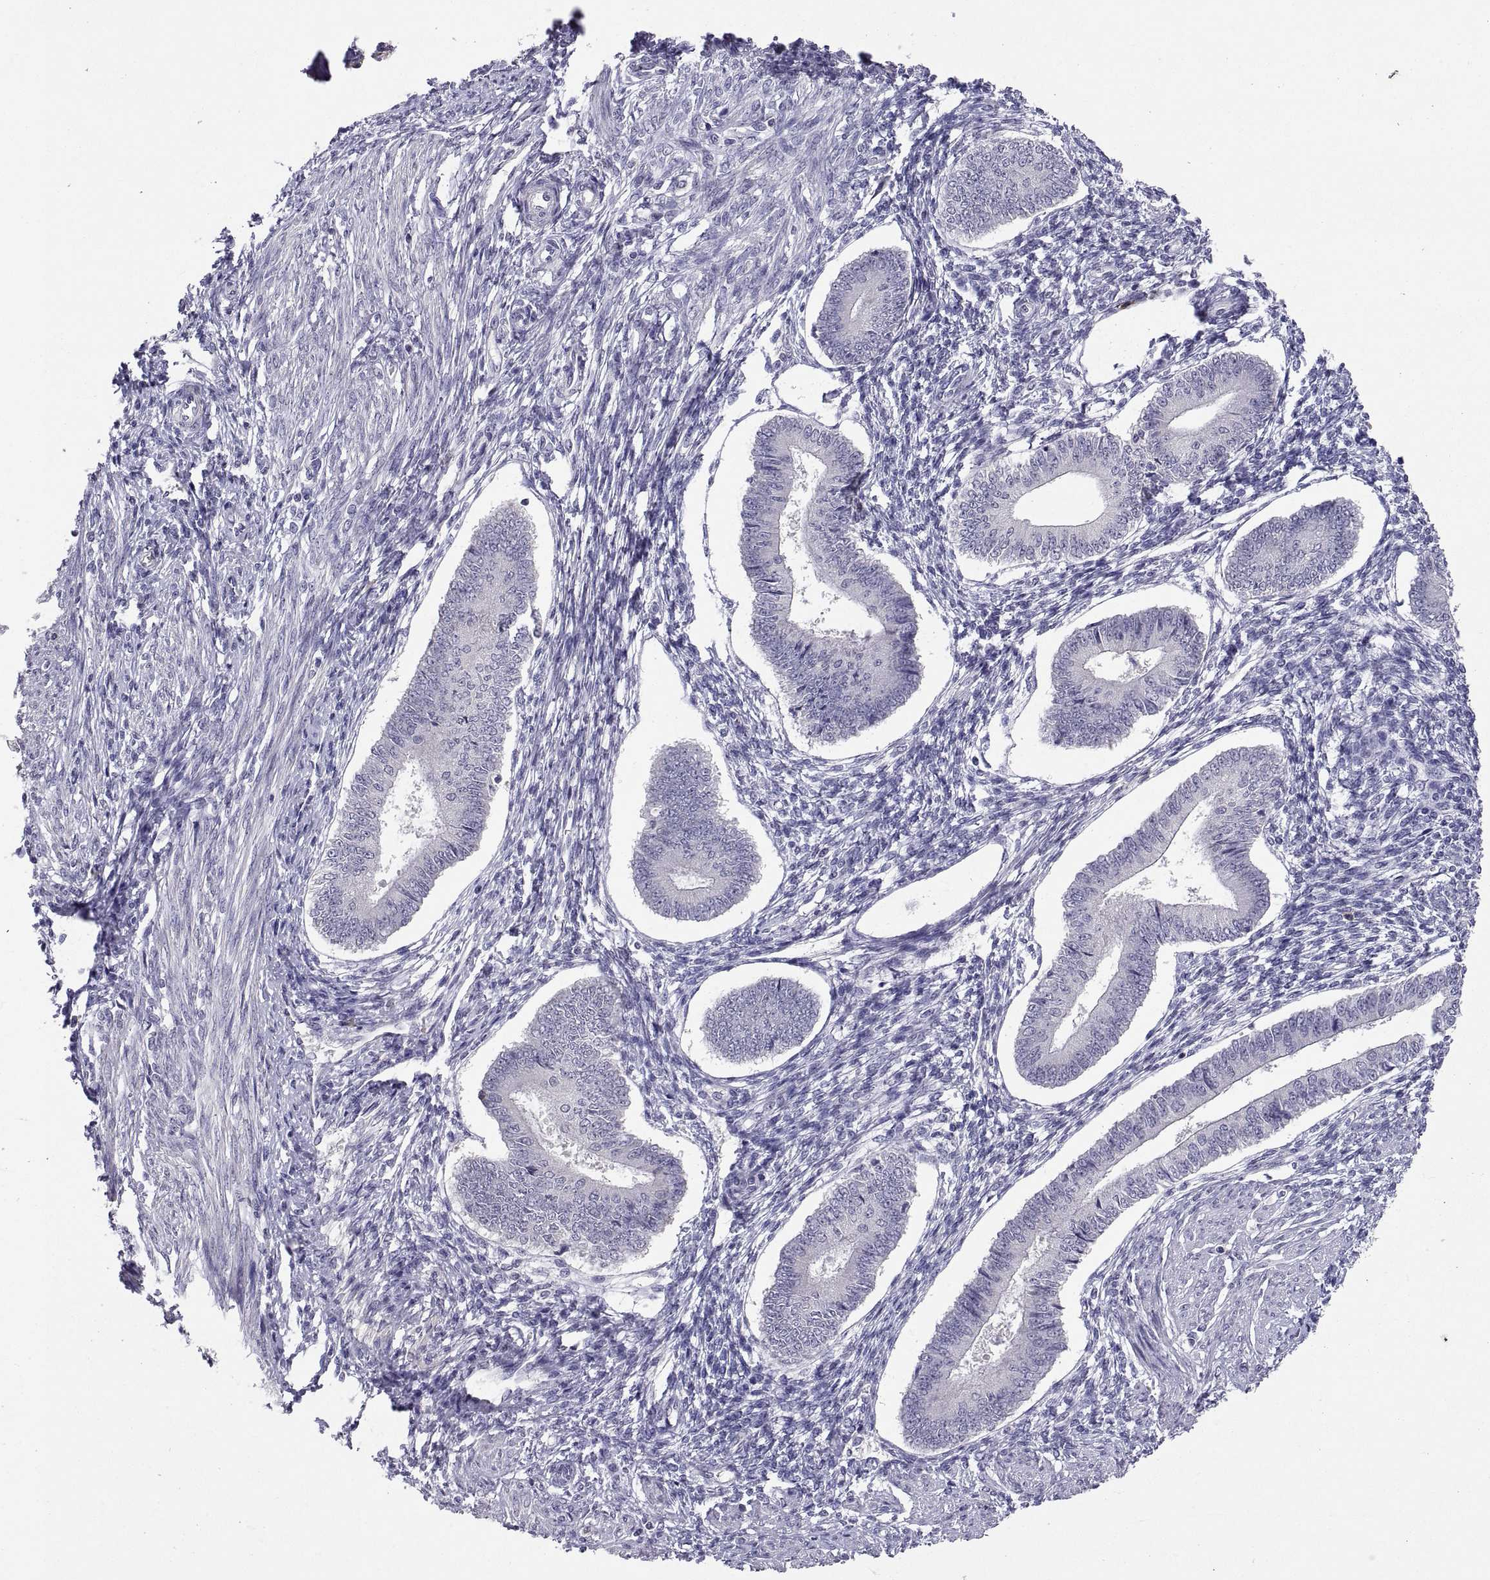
{"staining": {"intensity": "negative", "quantity": "none", "location": "none"}, "tissue": "endometrium", "cell_type": "Cells in endometrial stroma", "image_type": "normal", "snomed": [{"axis": "morphology", "description": "Normal tissue, NOS"}, {"axis": "topography", "description": "Endometrium"}], "caption": "Immunohistochemical staining of unremarkable human endometrium displays no significant staining in cells in endometrial stroma. (DAB IHC, high magnification).", "gene": "MS4A1", "patient": {"sex": "female", "age": 42}}